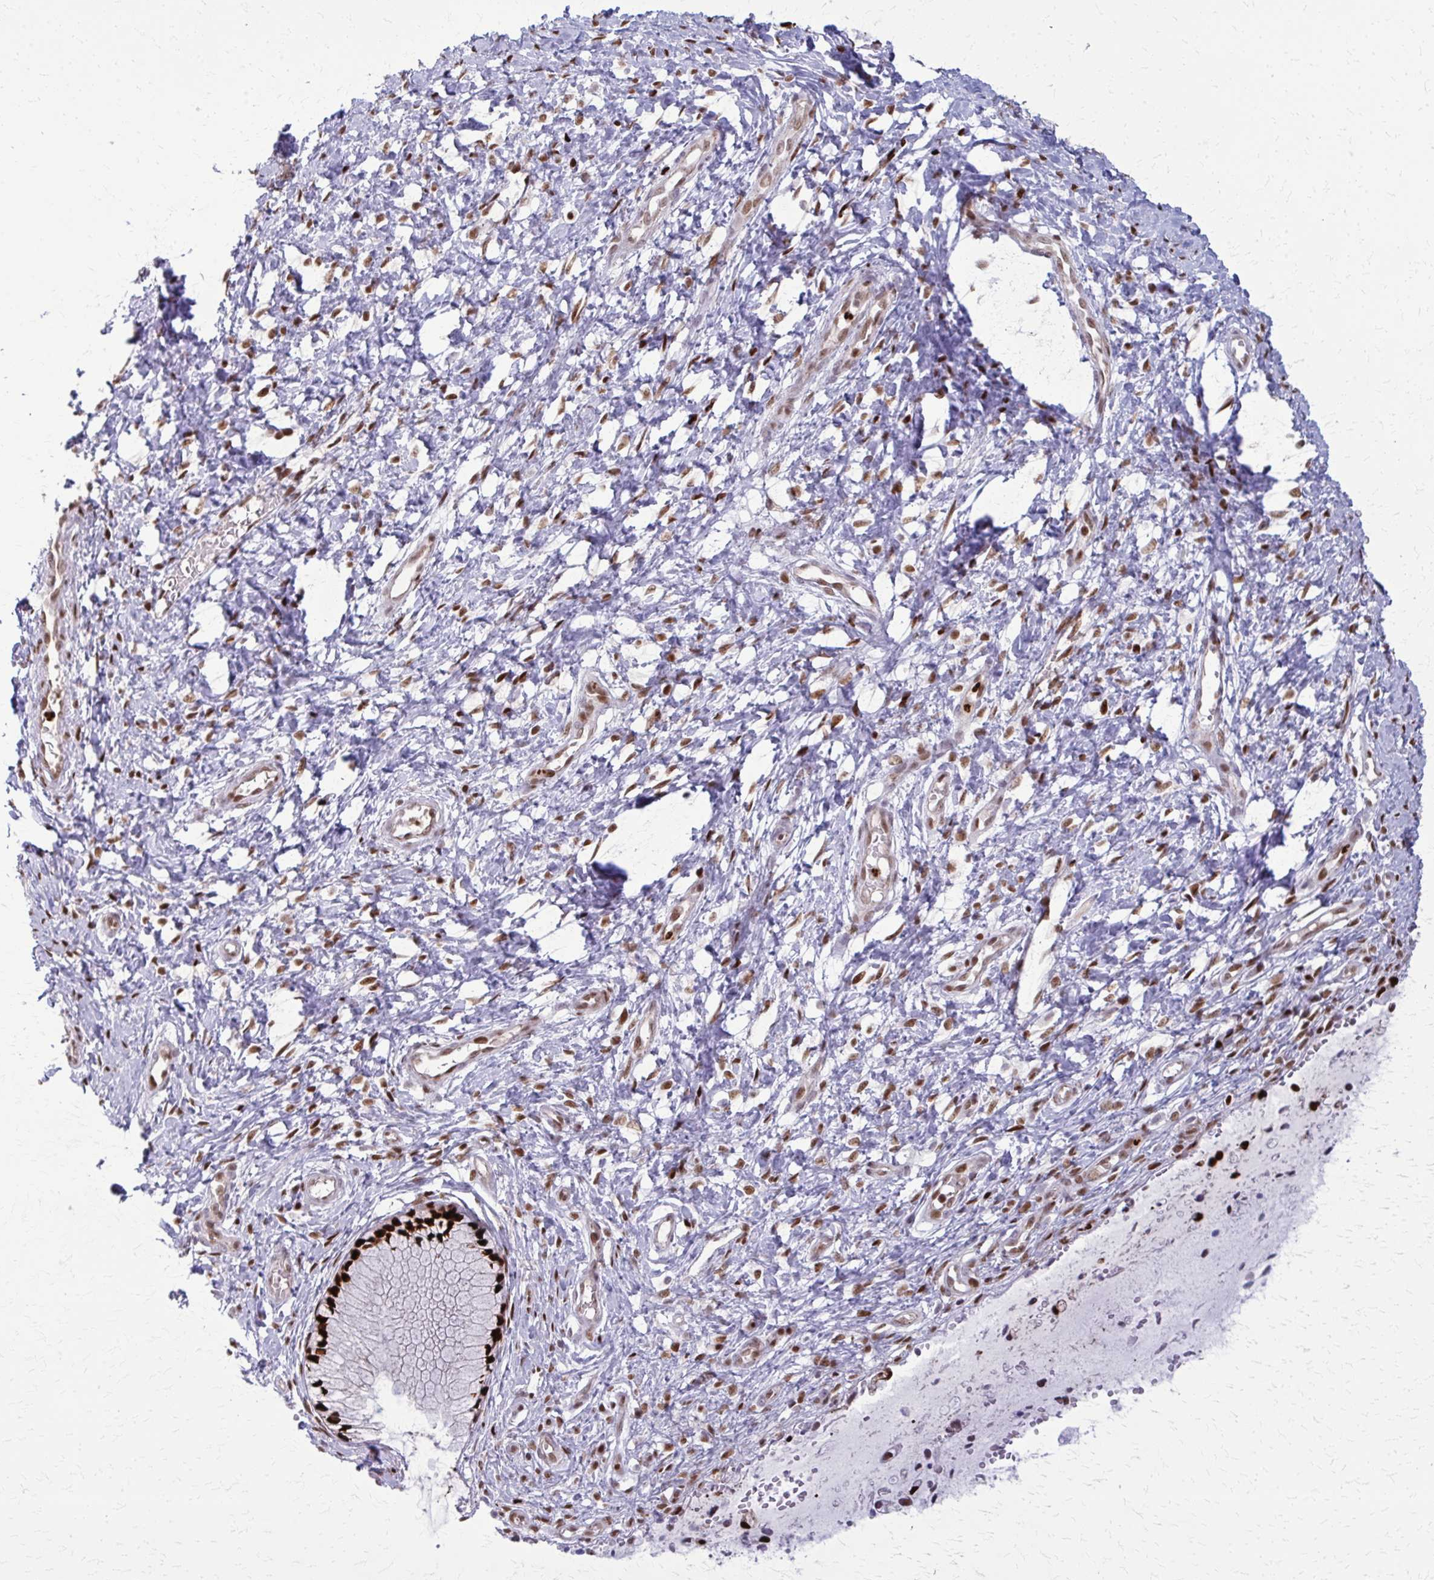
{"staining": {"intensity": "strong", "quantity": ">75%", "location": "nuclear"}, "tissue": "cervix", "cell_type": "Glandular cells", "image_type": "normal", "snomed": [{"axis": "morphology", "description": "Normal tissue, NOS"}, {"axis": "topography", "description": "Cervix"}], "caption": "Strong nuclear expression for a protein is identified in about >75% of glandular cells of benign cervix using immunohistochemistry.", "gene": "ZNF559", "patient": {"sex": "female", "age": 37}}